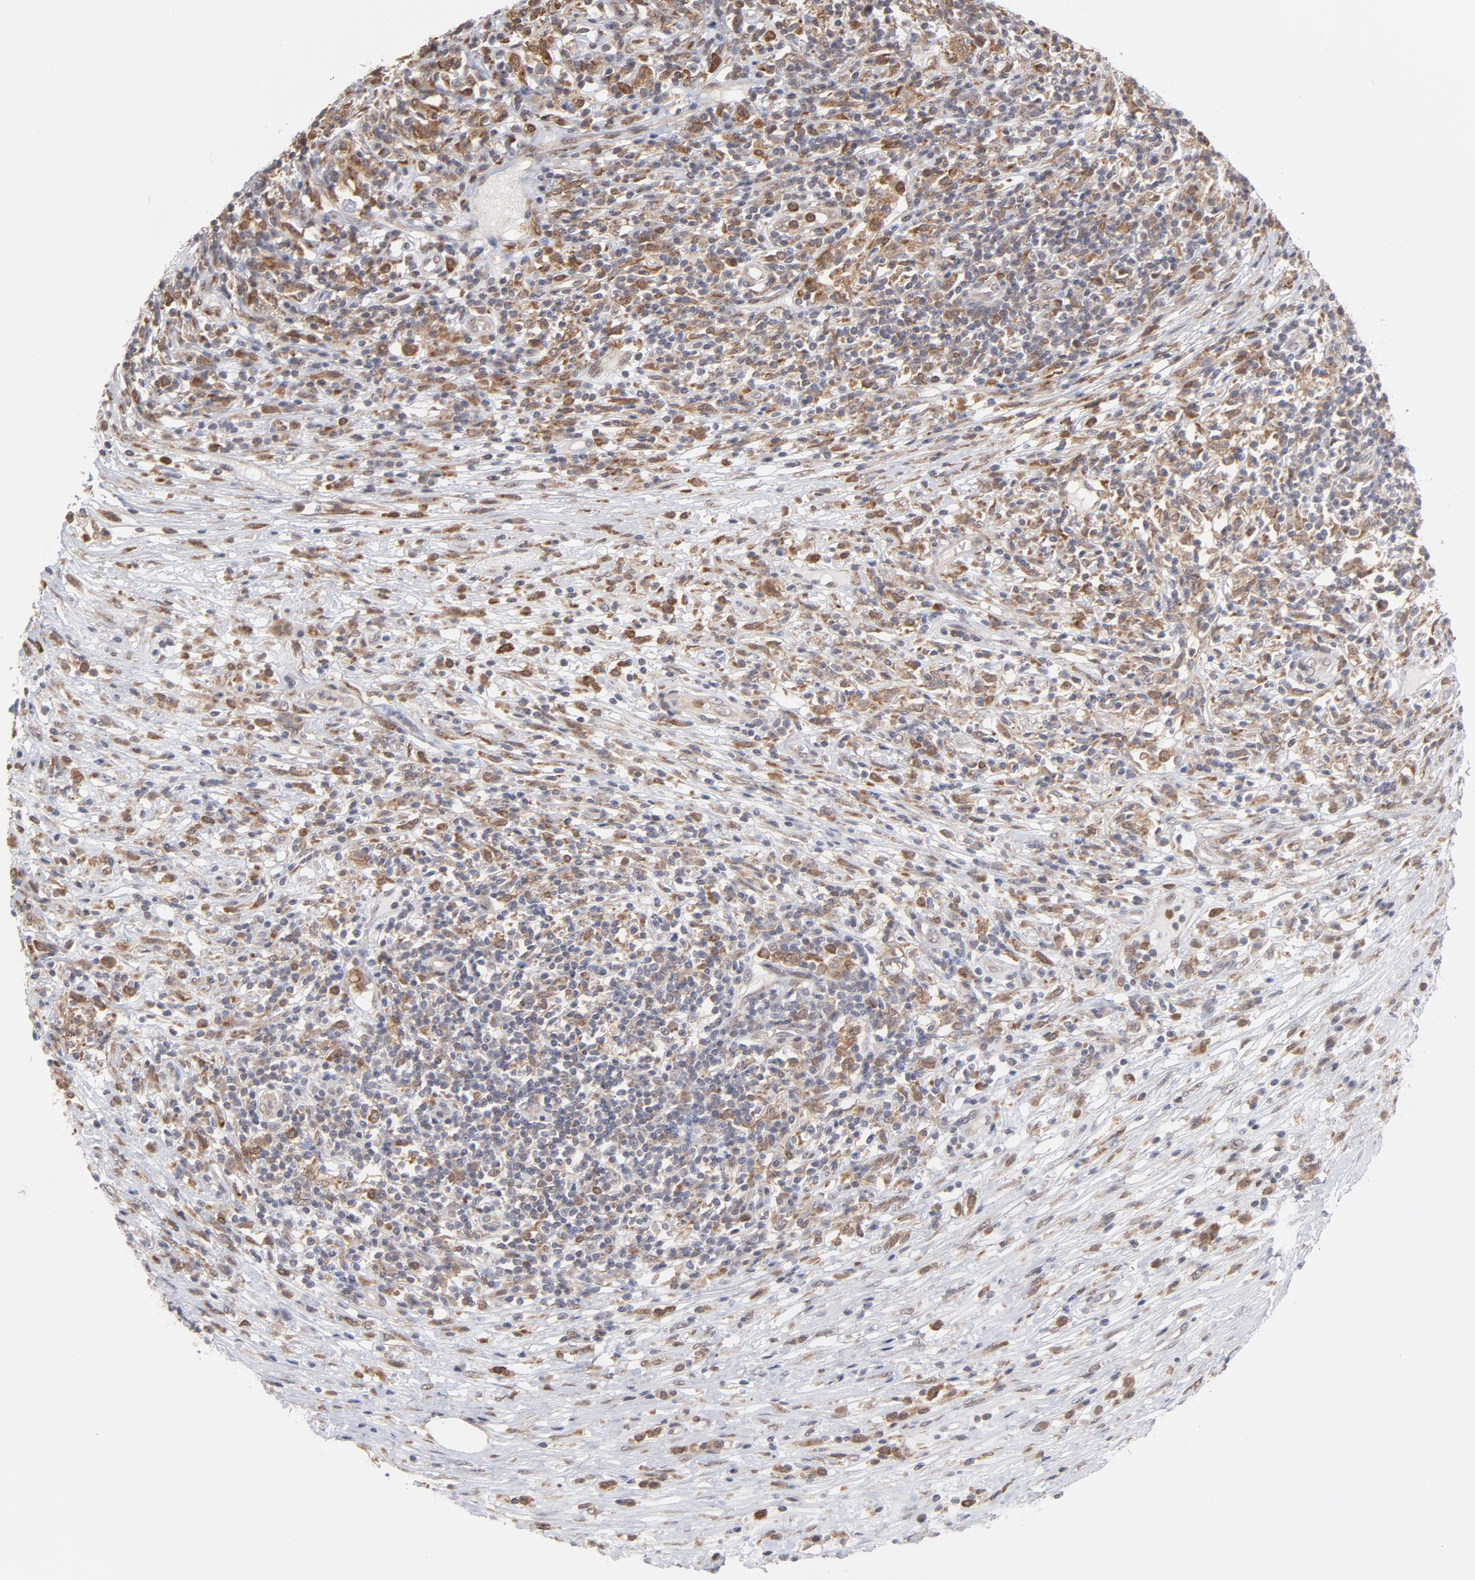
{"staining": {"intensity": "negative", "quantity": "none", "location": "none"}, "tissue": "lymphoma", "cell_type": "Tumor cells", "image_type": "cancer", "snomed": [{"axis": "morphology", "description": "Malignant lymphoma, non-Hodgkin's type, High grade"}, {"axis": "topography", "description": "Lymph node"}], "caption": "Image shows no significant protein expression in tumor cells of lymphoma. Brightfield microscopy of IHC stained with DAB (brown) and hematoxylin (blue), captured at high magnification.", "gene": "OAS1", "patient": {"sex": "female", "age": 84}}